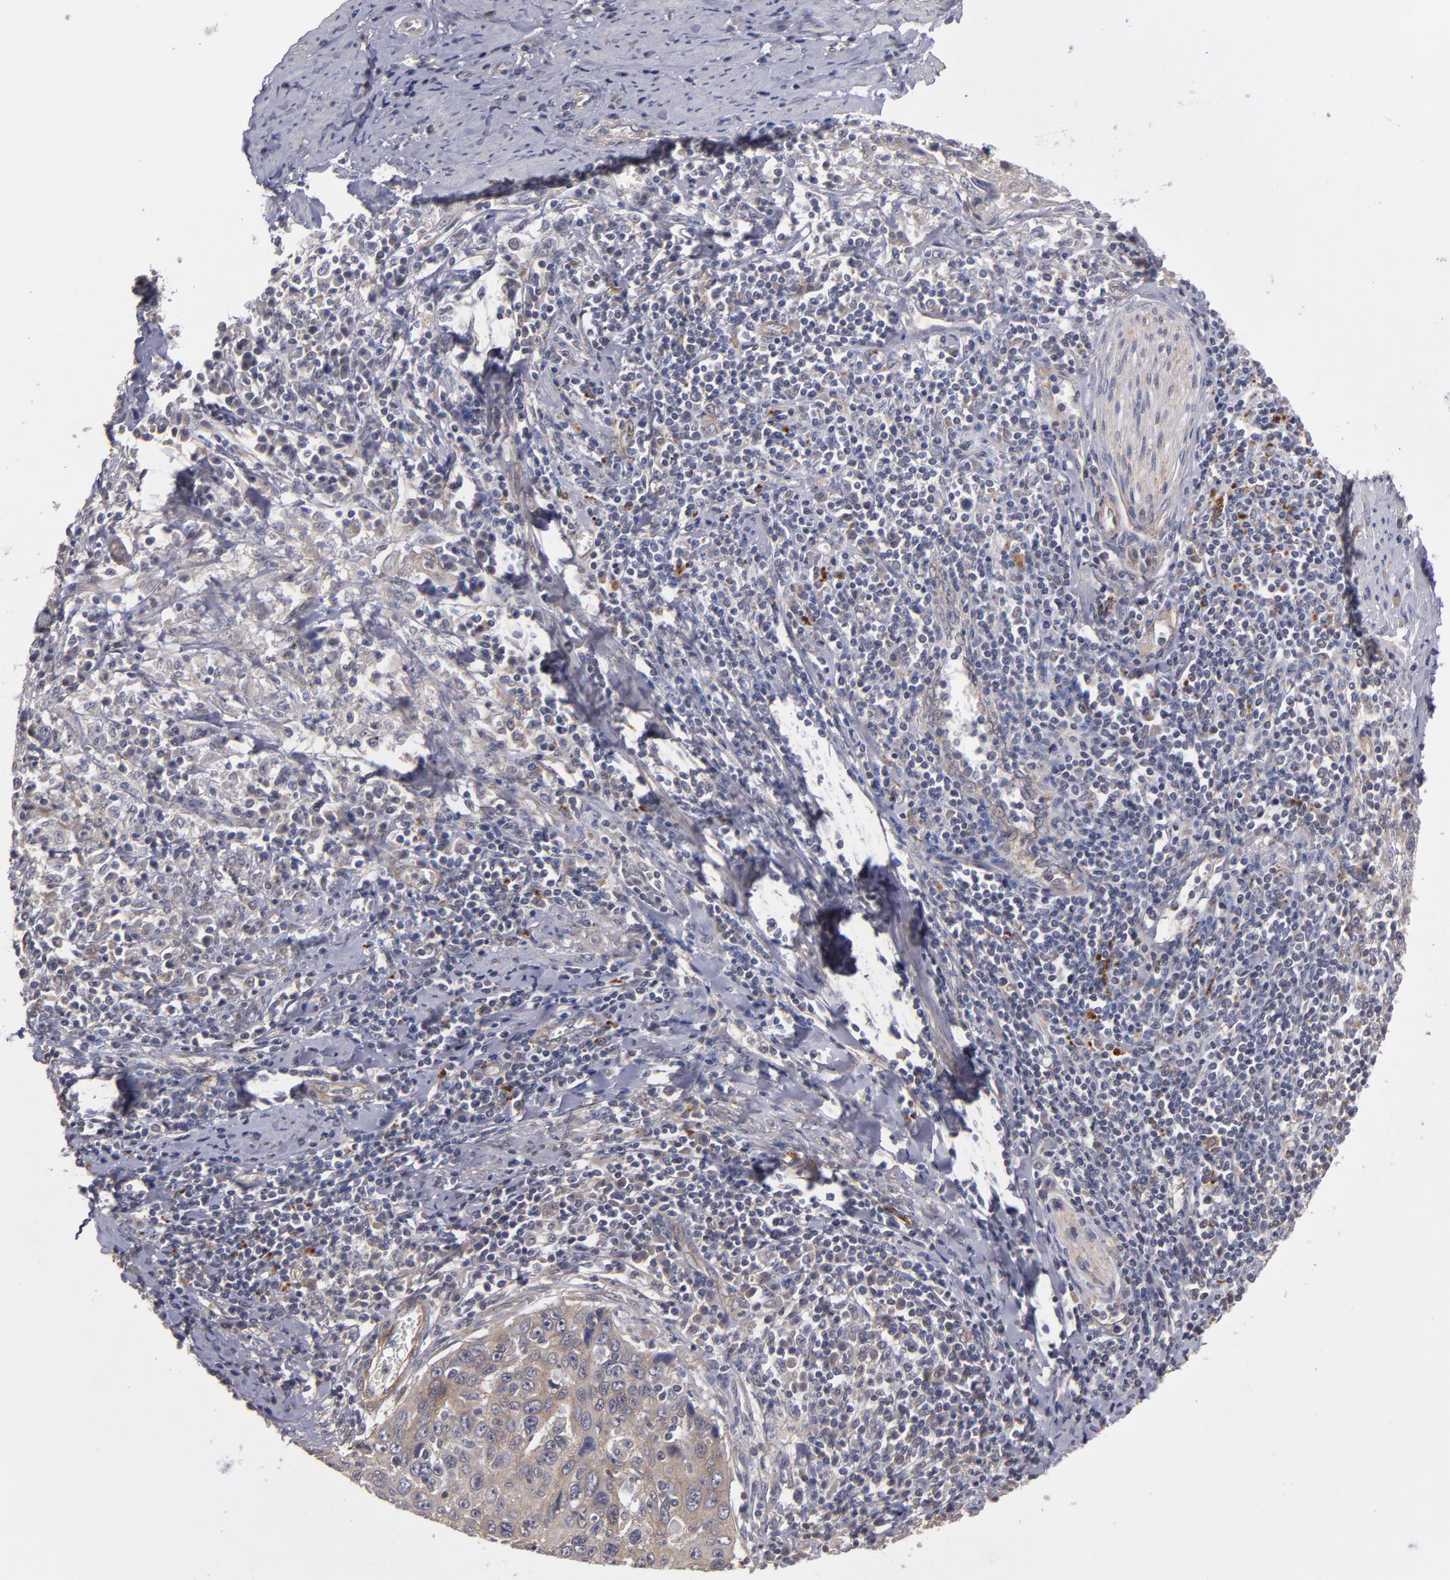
{"staining": {"intensity": "weak", "quantity": ">75%", "location": "cytoplasmic/membranous"}, "tissue": "cervical cancer", "cell_type": "Tumor cells", "image_type": "cancer", "snomed": [{"axis": "morphology", "description": "Squamous cell carcinoma, NOS"}, {"axis": "topography", "description": "Cervix"}], "caption": "Protein staining of cervical cancer (squamous cell carcinoma) tissue demonstrates weak cytoplasmic/membranous staining in approximately >75% of tumor cells.", "gene": "CTSO", "patient": {"sex": "female", "age": 53}}